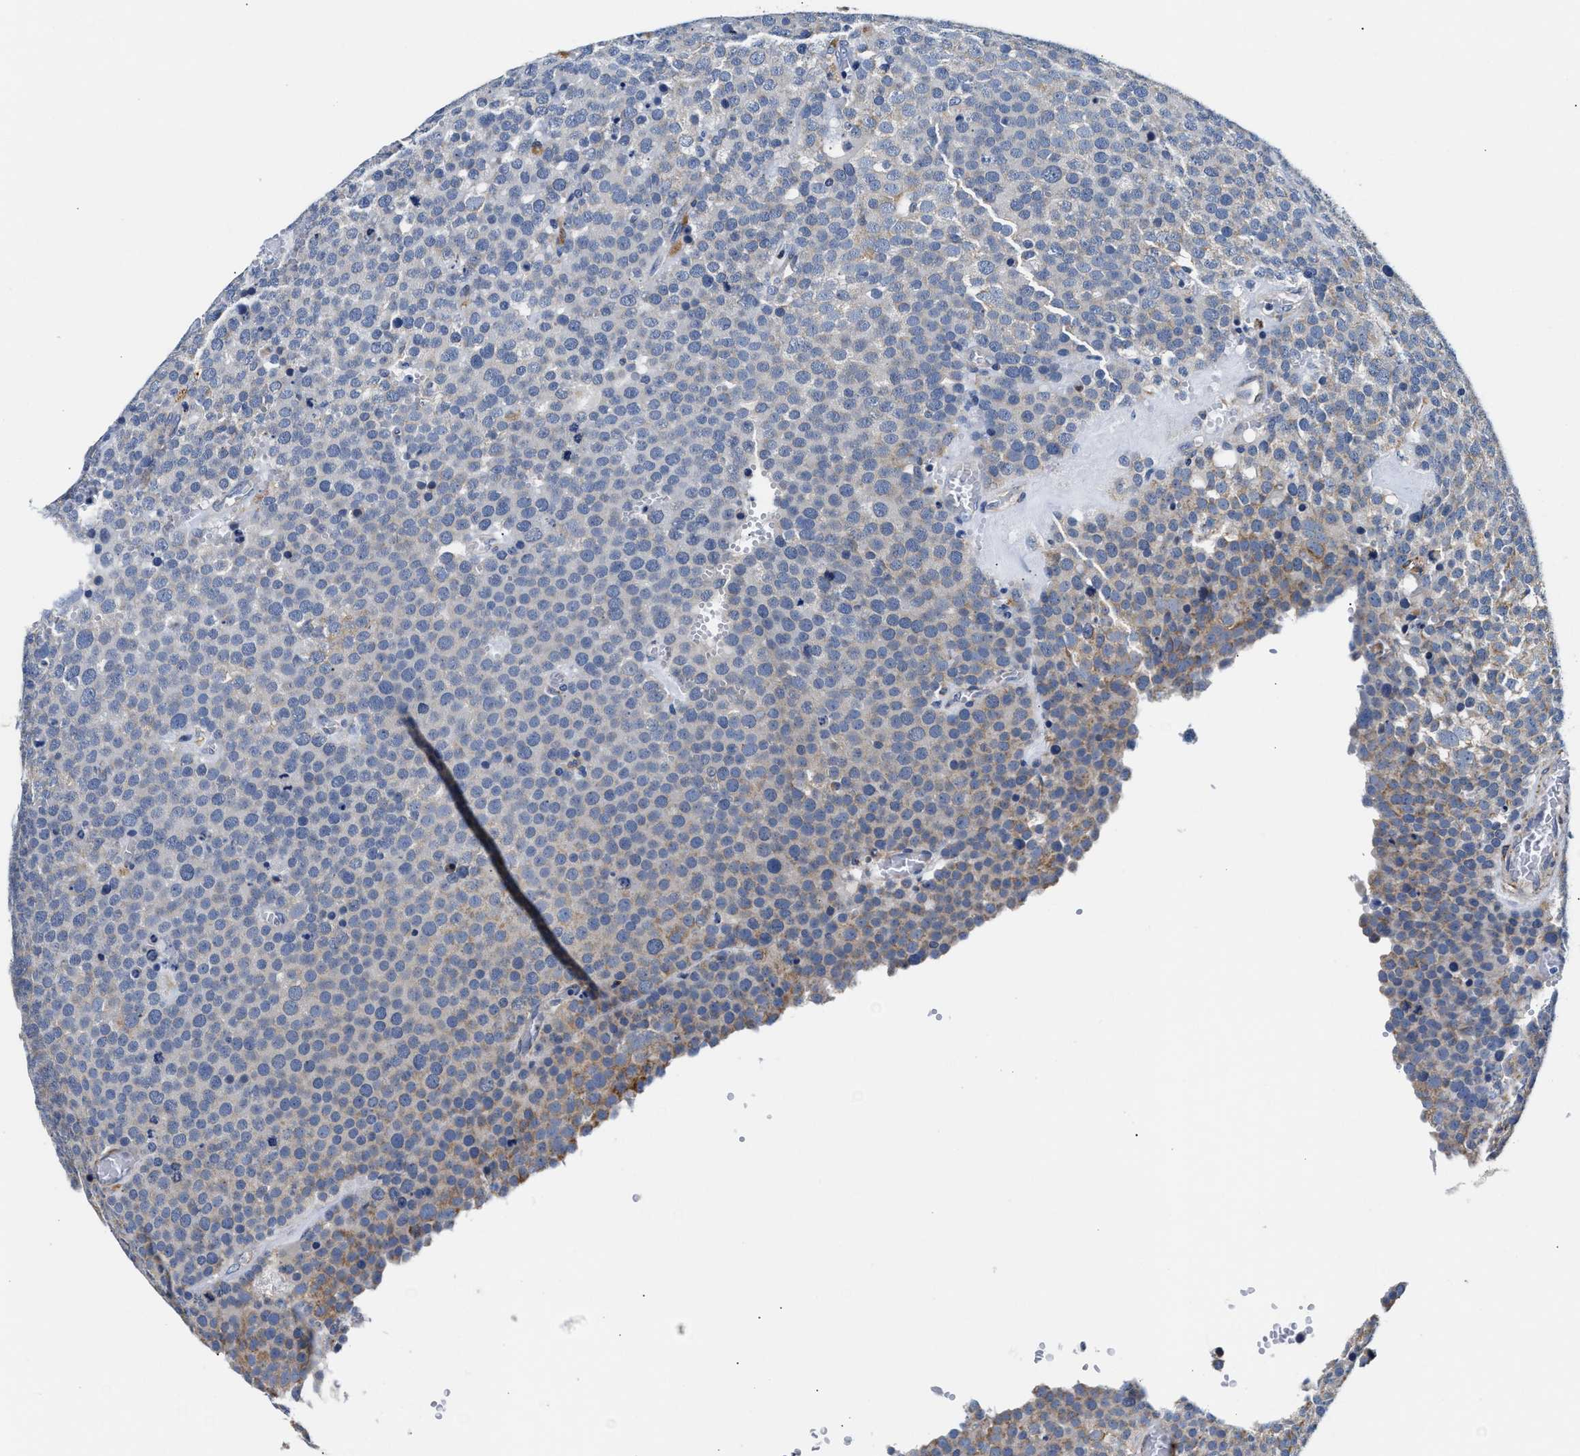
{"staining": {"intensity": "weak", "quantity": "<25%", "location": "cytoplasmic/membranous"}, "tissue": "testis cancer", "cell_type": "Tumor cells", "image_type": "cancer", "snomed": [{"axis": "morphology", "description": "Normal tissue, NOS"}, {"axis": "morphology", "description": "Seminoma, NOS"}, {"axis": "topography", "description": "Testis"}], "caption": "Immunohistochemical staining of testis seminoma demonstrates no significant positivity in tumor cells.", "gene": "ACADVL", "patient": {"sex": "male", "age": 71}}